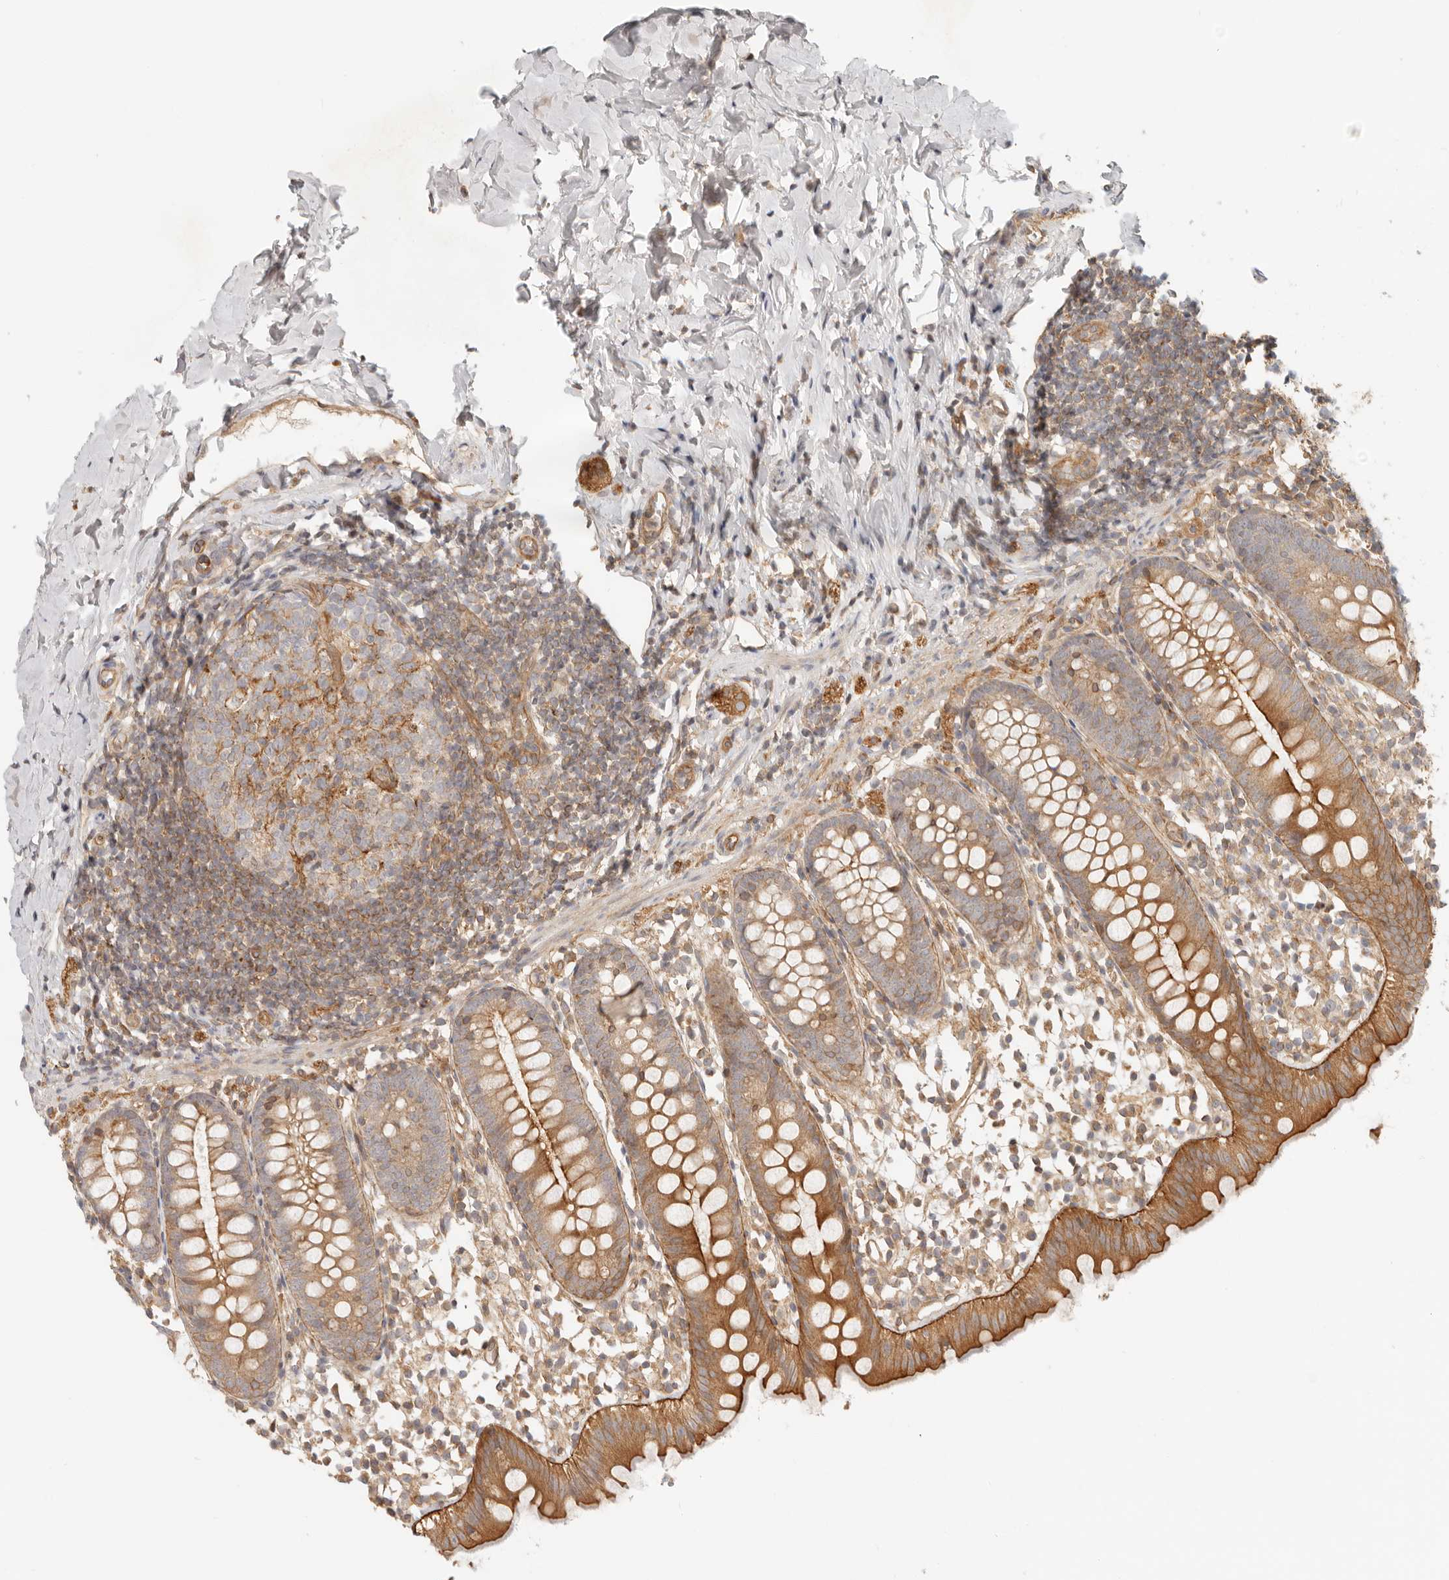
{"staining": {"intensity": "moderate", "quantity": ">75%", "location": "cytoplasmic/membranous"}, "tissue": "appendix", "cell_type": "Glandular cells", "image_type": "normal", "snomed": [{"axis": "morphology", "description": "Normal tissue, NOS"}, {"axis": "topography", "description": "Appendix"}], "caption": "The photomicrograph shows staining of benign appendix, revealing moderate cytoplasmic/membranous protein expression (brown color) within glandular cells.", "gene": "UFSP1", "patient": {"sex": "female", "age": 20}}